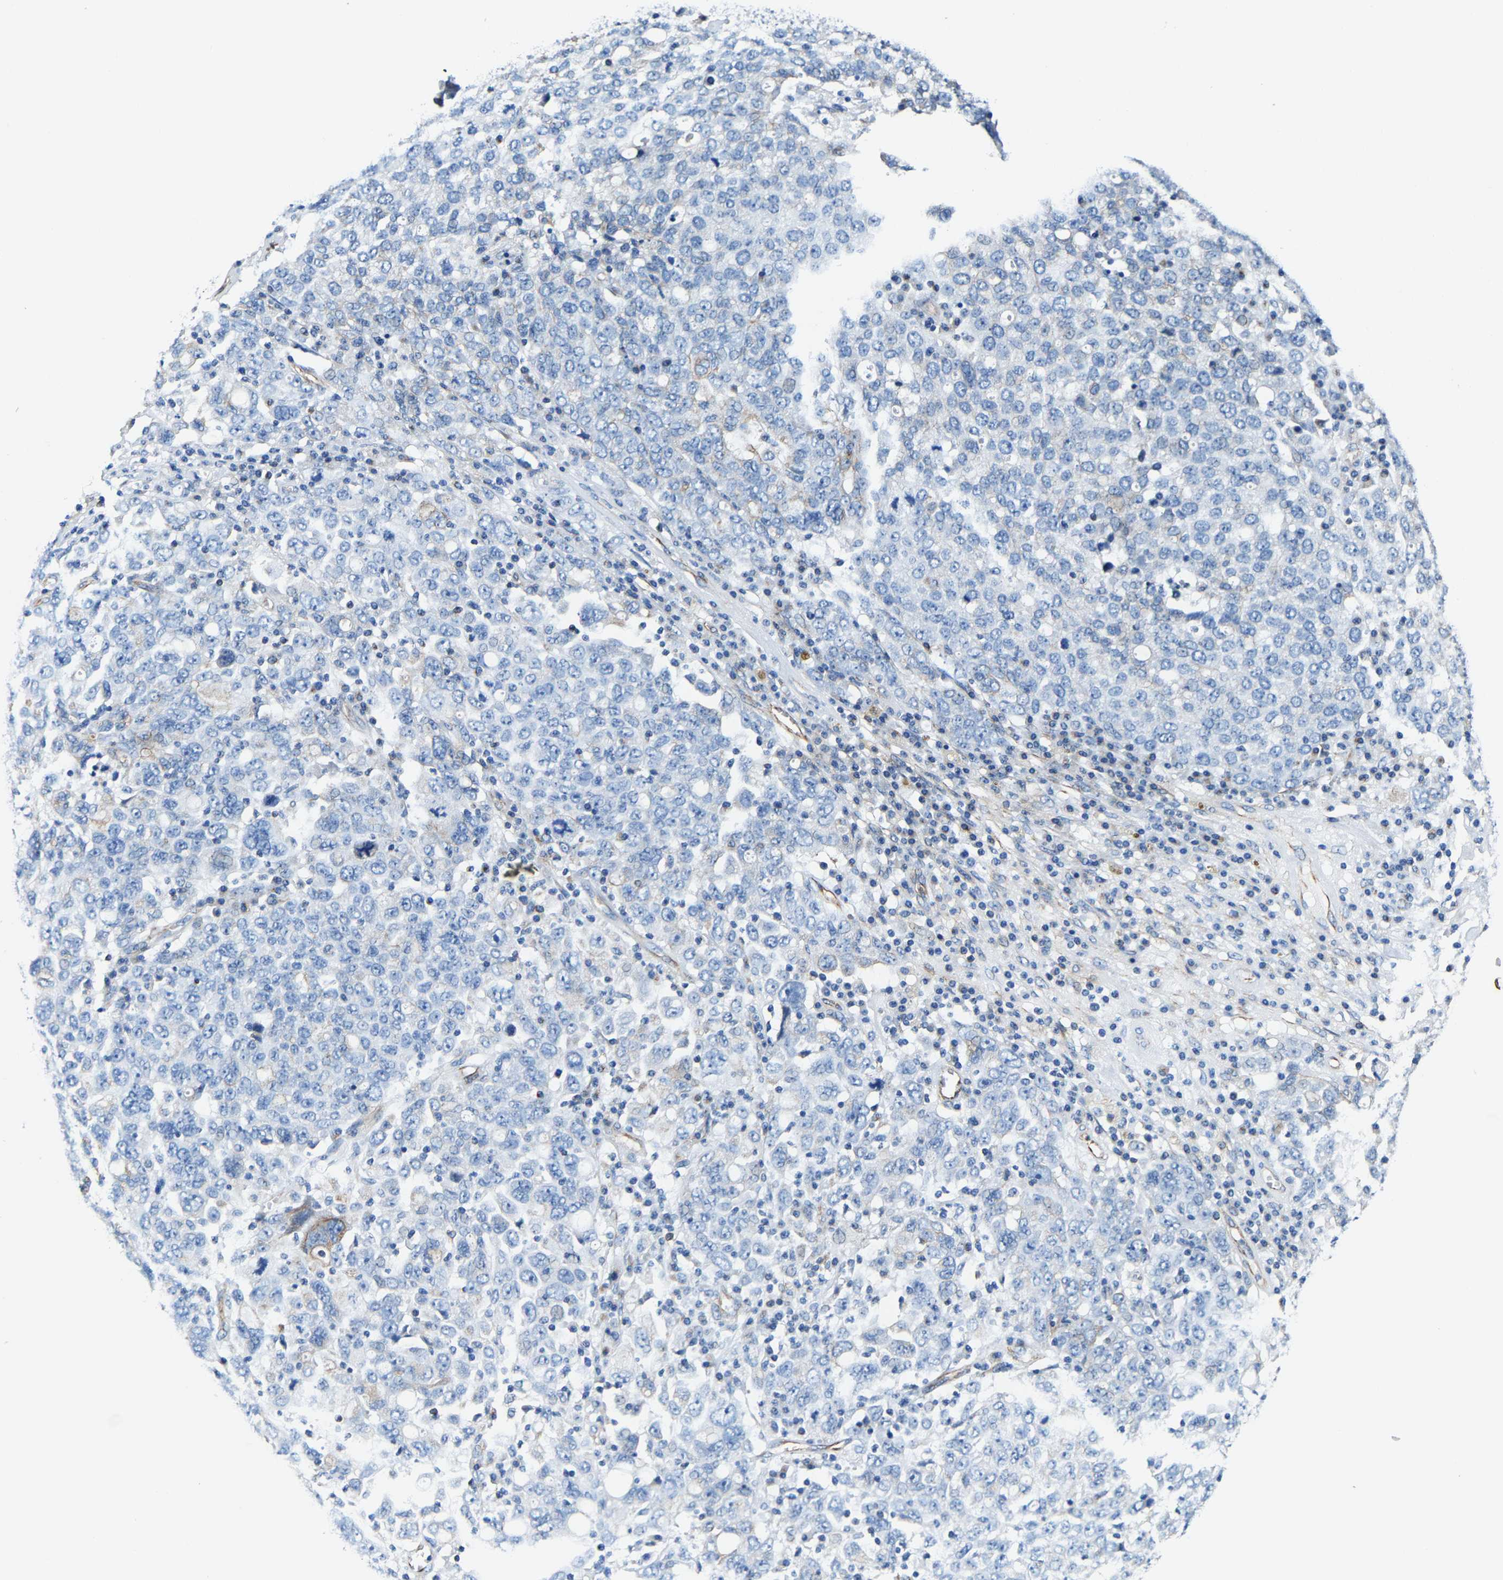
{"staining": {"intensity": "negative", "quantity": "none", "location": "none"}, "tissue": "ovarian cancer", "cell_type": "Tumor cells", "image_type": "cancer", "snomed": [{"axis": "morphology", "description": "Carcinoma, endometroid"}, {"axis": "topography", "description": "Ovary"}], "caption": "Ovarian cancer stained for a protein using immunohistochemistry (IHC) demonstrates no positivity tumor cells.", "gene": "MMEL1", "patient": {"sex": "female", "age": 62}}